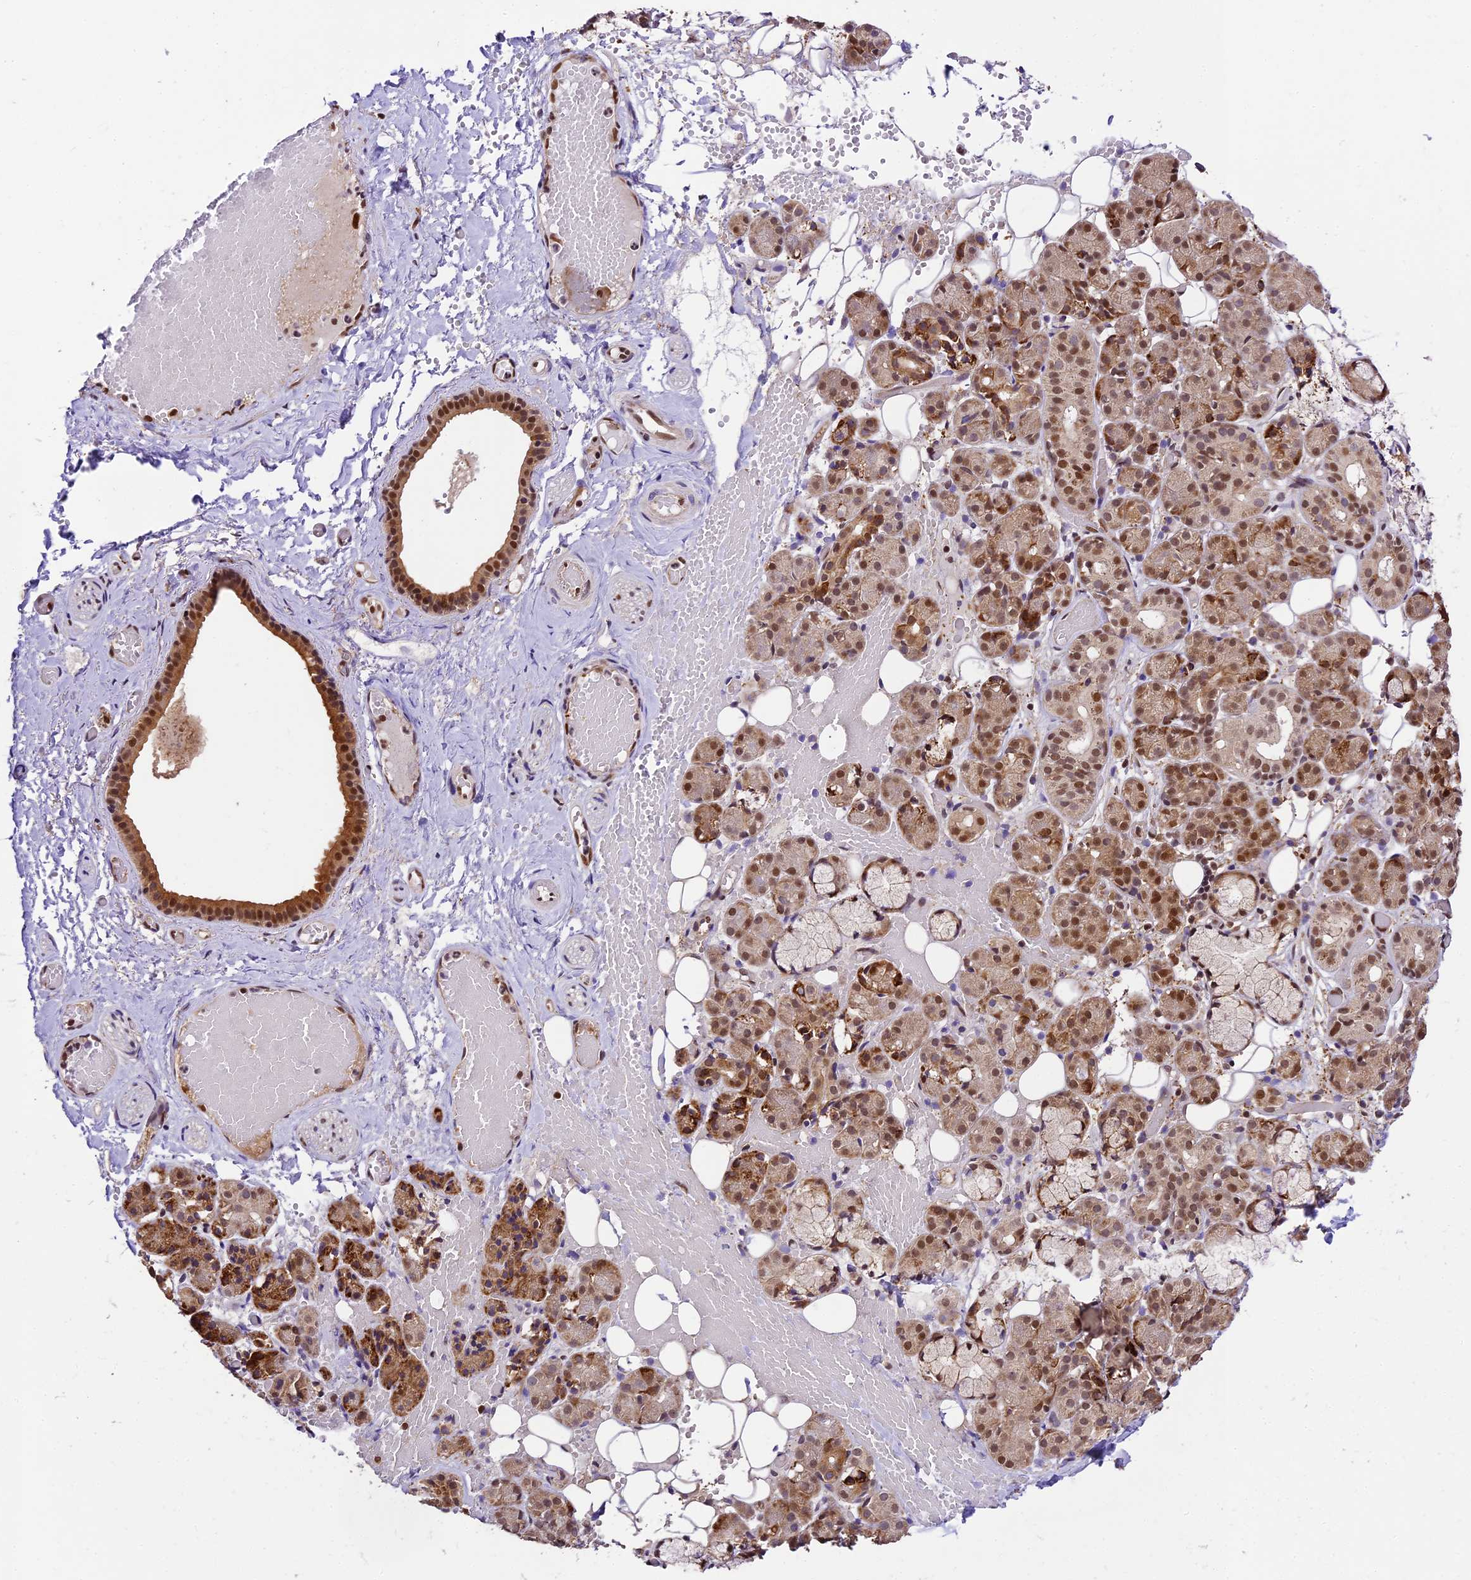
{"staining": {"intensity": "moderate", "quantity": "25%-75%", "location": "cytoplasmic/membranous,nuclear"}, "tissue": "salivary gland", "cell_type": "Glandular cells", "image_type": "normal", "snomed": [{"axis": "morphology", "description": "Normal tissue, NOS"}, {"axis": "topography", "description": "Salivary gland"}], "caption": "Protein analysis of unremarkable salivary gland demonstrates moderate cytoplasmic/membranous,nuclear expression in approximately 25%-75% of glandular cells.", "gene": "TRIM22", "patient": {"sex": "male", "age": 63}}